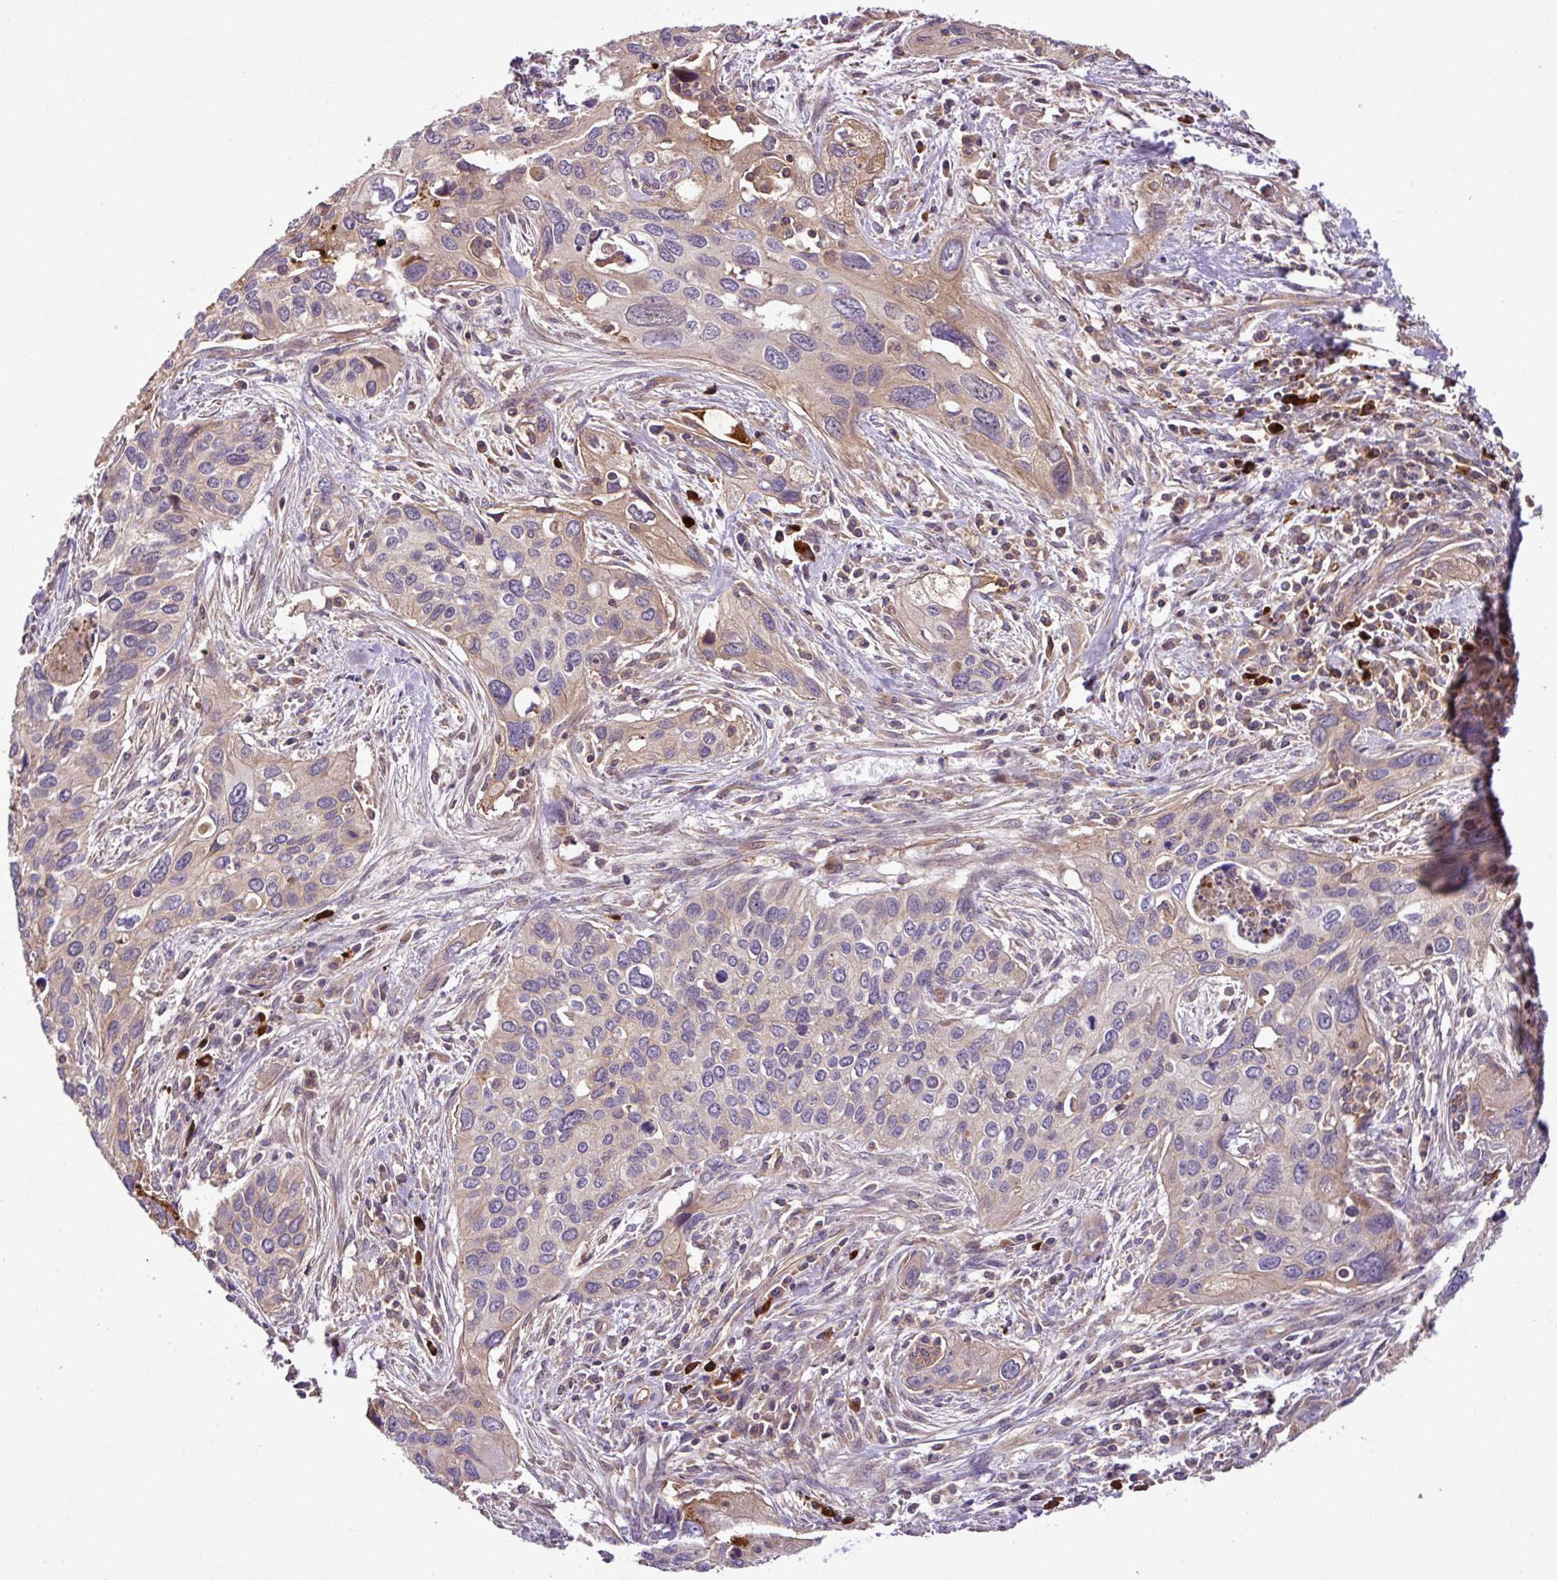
{"staining": {"intensity": "weak", "quantity": "25%-75%", "location": "cytoplasmic/membranous"}, "tissue": "cervical cancer", "cell_type": "Tumor cells", "image_type": "cancer", "snomed": [{"axis": "morphology", "description": "Squamous cell carcinoma, NOS"}, {"axis": "topography", "description": "Cervix"}], "caption": "The photomicrograph demonstrates immunohistochemical staining of cervical cancer. There is weak cytoplasmic/membranous expression is seen in approximately 25%-75% of tumor cells.", "gene": "ZNF266", "patient": {"sex": "female", "age": 55}}